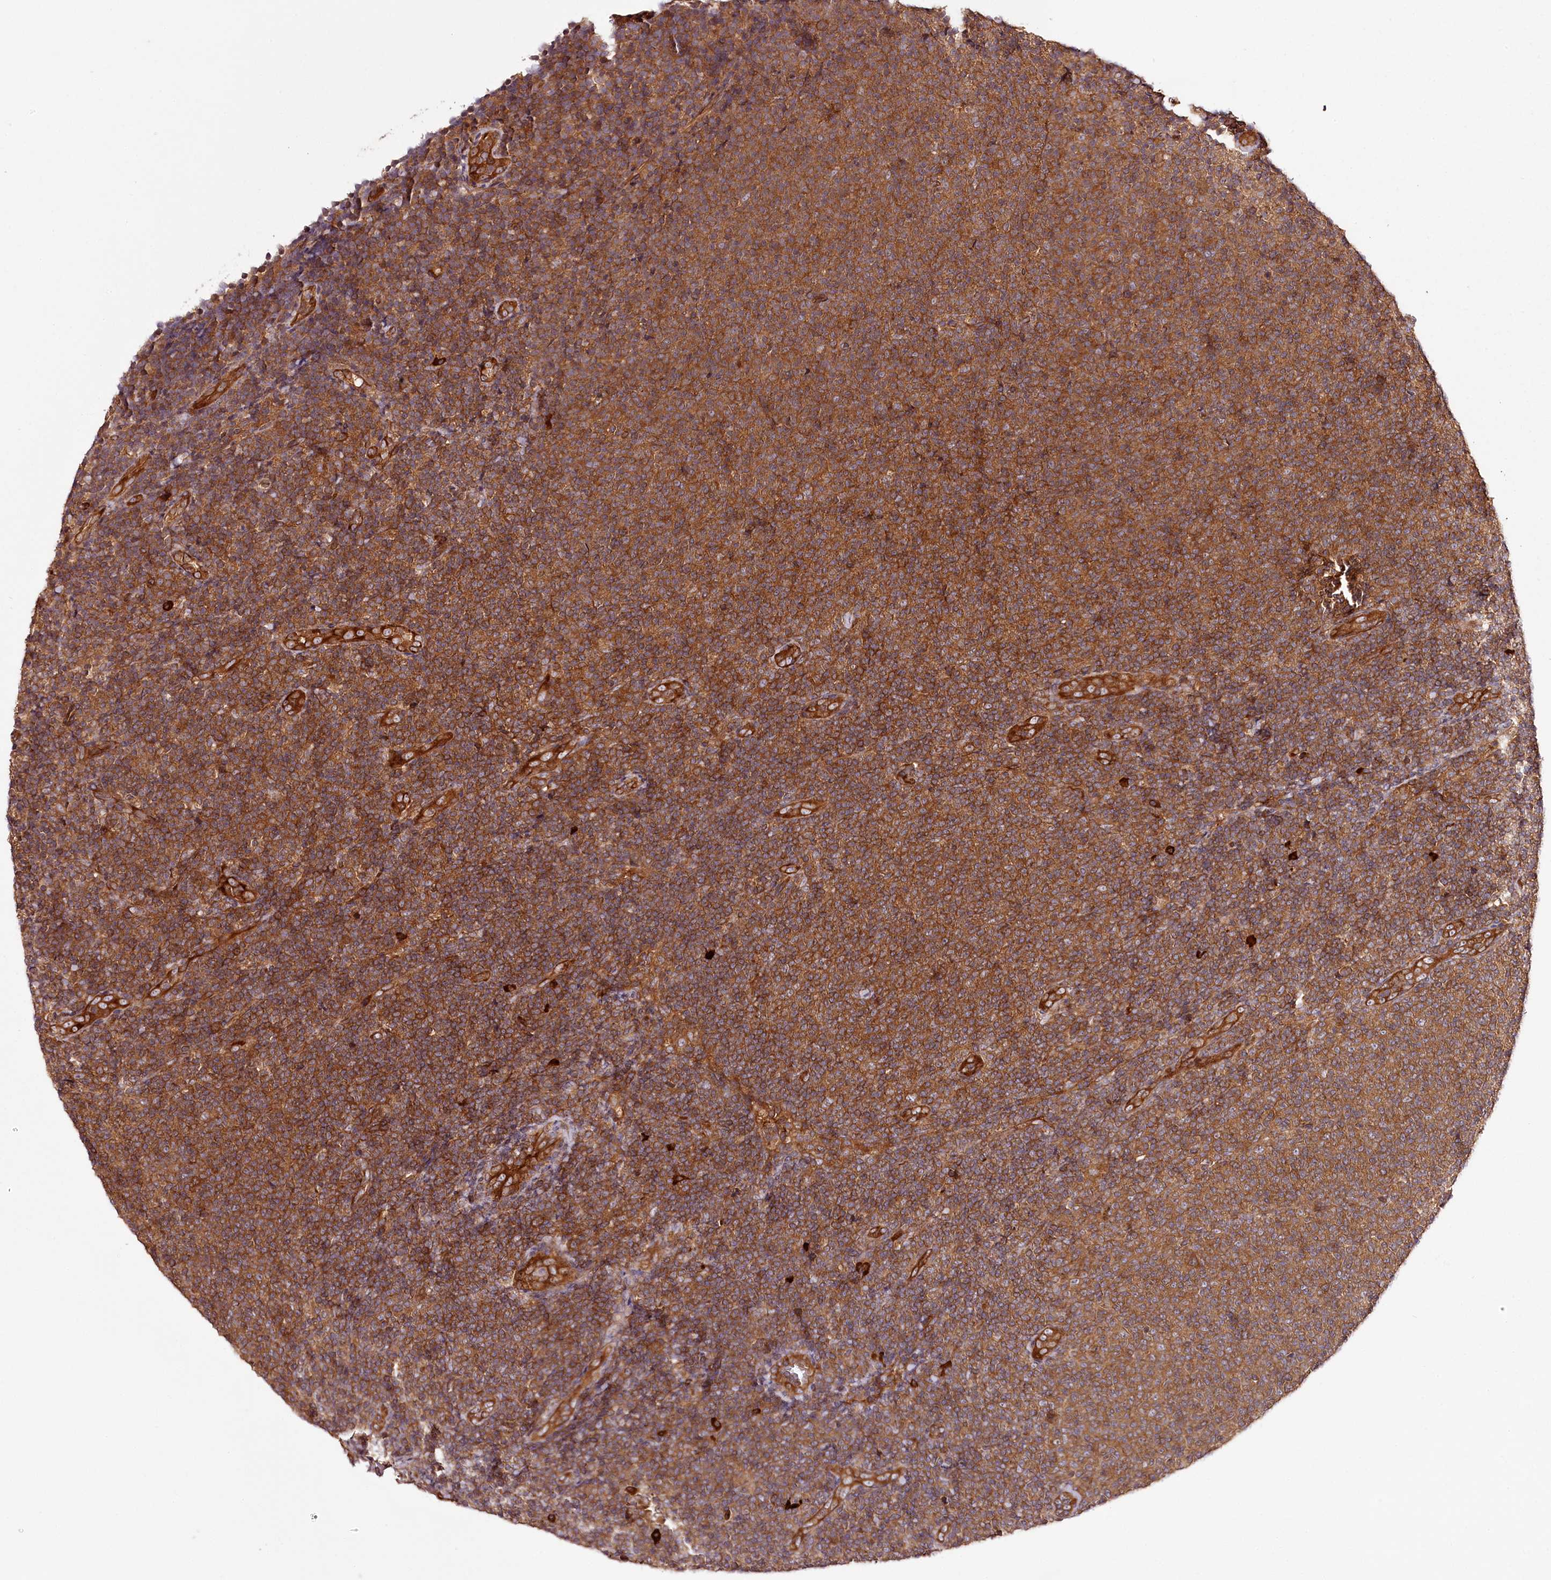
{"staining": {"intensity": "strong", "quantity": ">75%", "location": "cytoplasmic/membranous"}, "tissue": "lymphoma", "cell_type": "Tumor cells", "image_type": "cancer", "snomed": [{"axis": "morphology", "description": "Malignant lymphoma, non-Hodgkin's type, Low grade"}, {"axis": "topography", "description": "Lymph node"}], "caption": "A histopathology image of human low-grade malignant lymphoma, non-Hodgkin's type stained for a protein shows strong cytoplasmic/membranous brown staining in tumor cells.", "gene": "TARS1", "patient": {"sex": "male", "age": 66}}